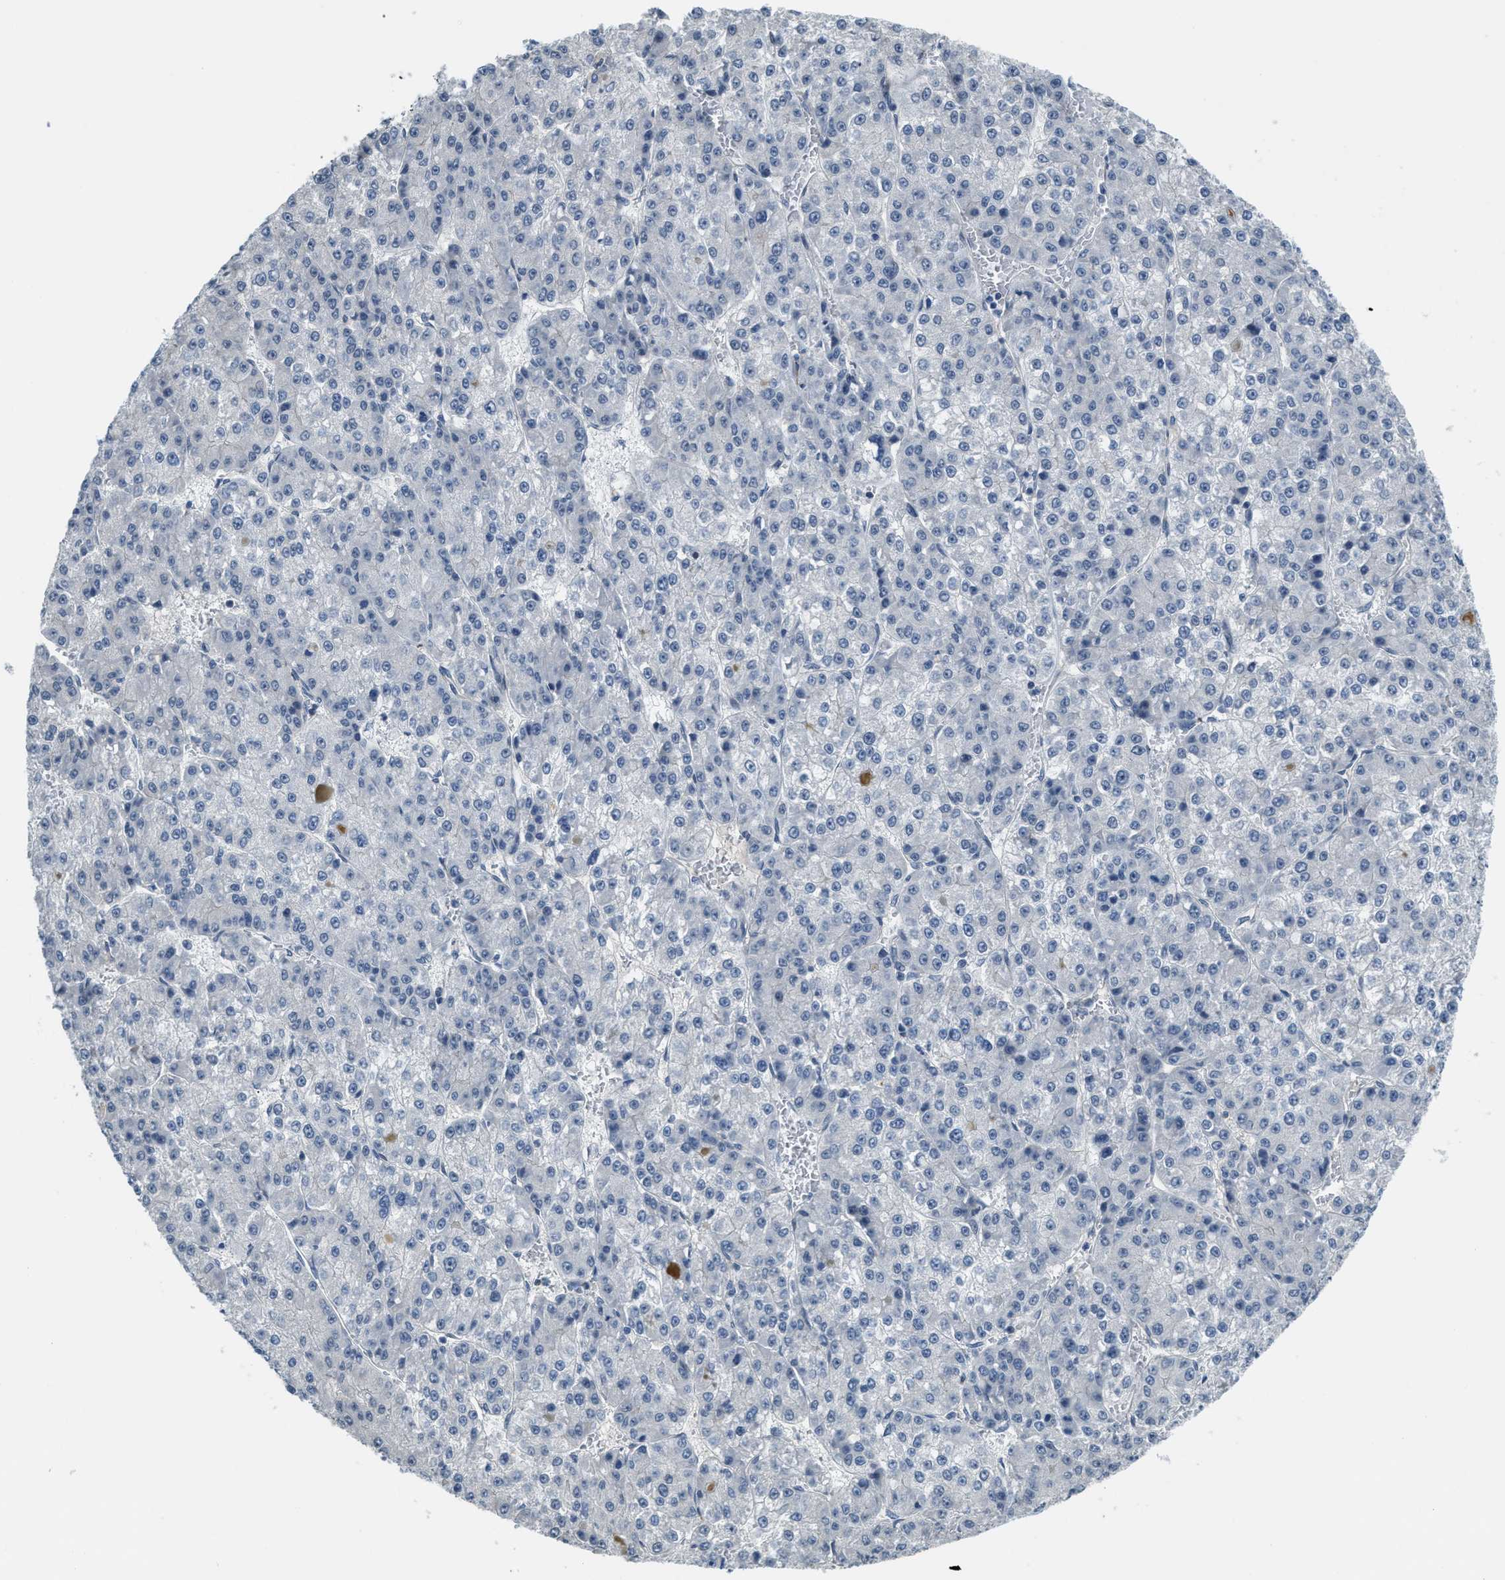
{"staining": {"intensity": "negative", "quantity": "none", "location": "none"}, "tissue": "liver cancer", "cell_type": "Tumor cells", "image_type": "cancer", "snomed": [{"axis": "morphology", "description": "Carcinoma, Hepatocellular, NOS"}, {"axis": "topography", "description": "Liver"}], "caption": "A photomicrograph of liver cancer stained for a protein exhibits no brown staining in tumor cells. Brightfield microscopy of IHC stained with DAB (3,3'-diaminobenzidine) (brown) and hematoxylin (blue), captured at high magnification.", "gene": "TMEM154", "patient": {"sex": "female", "age": 73}}